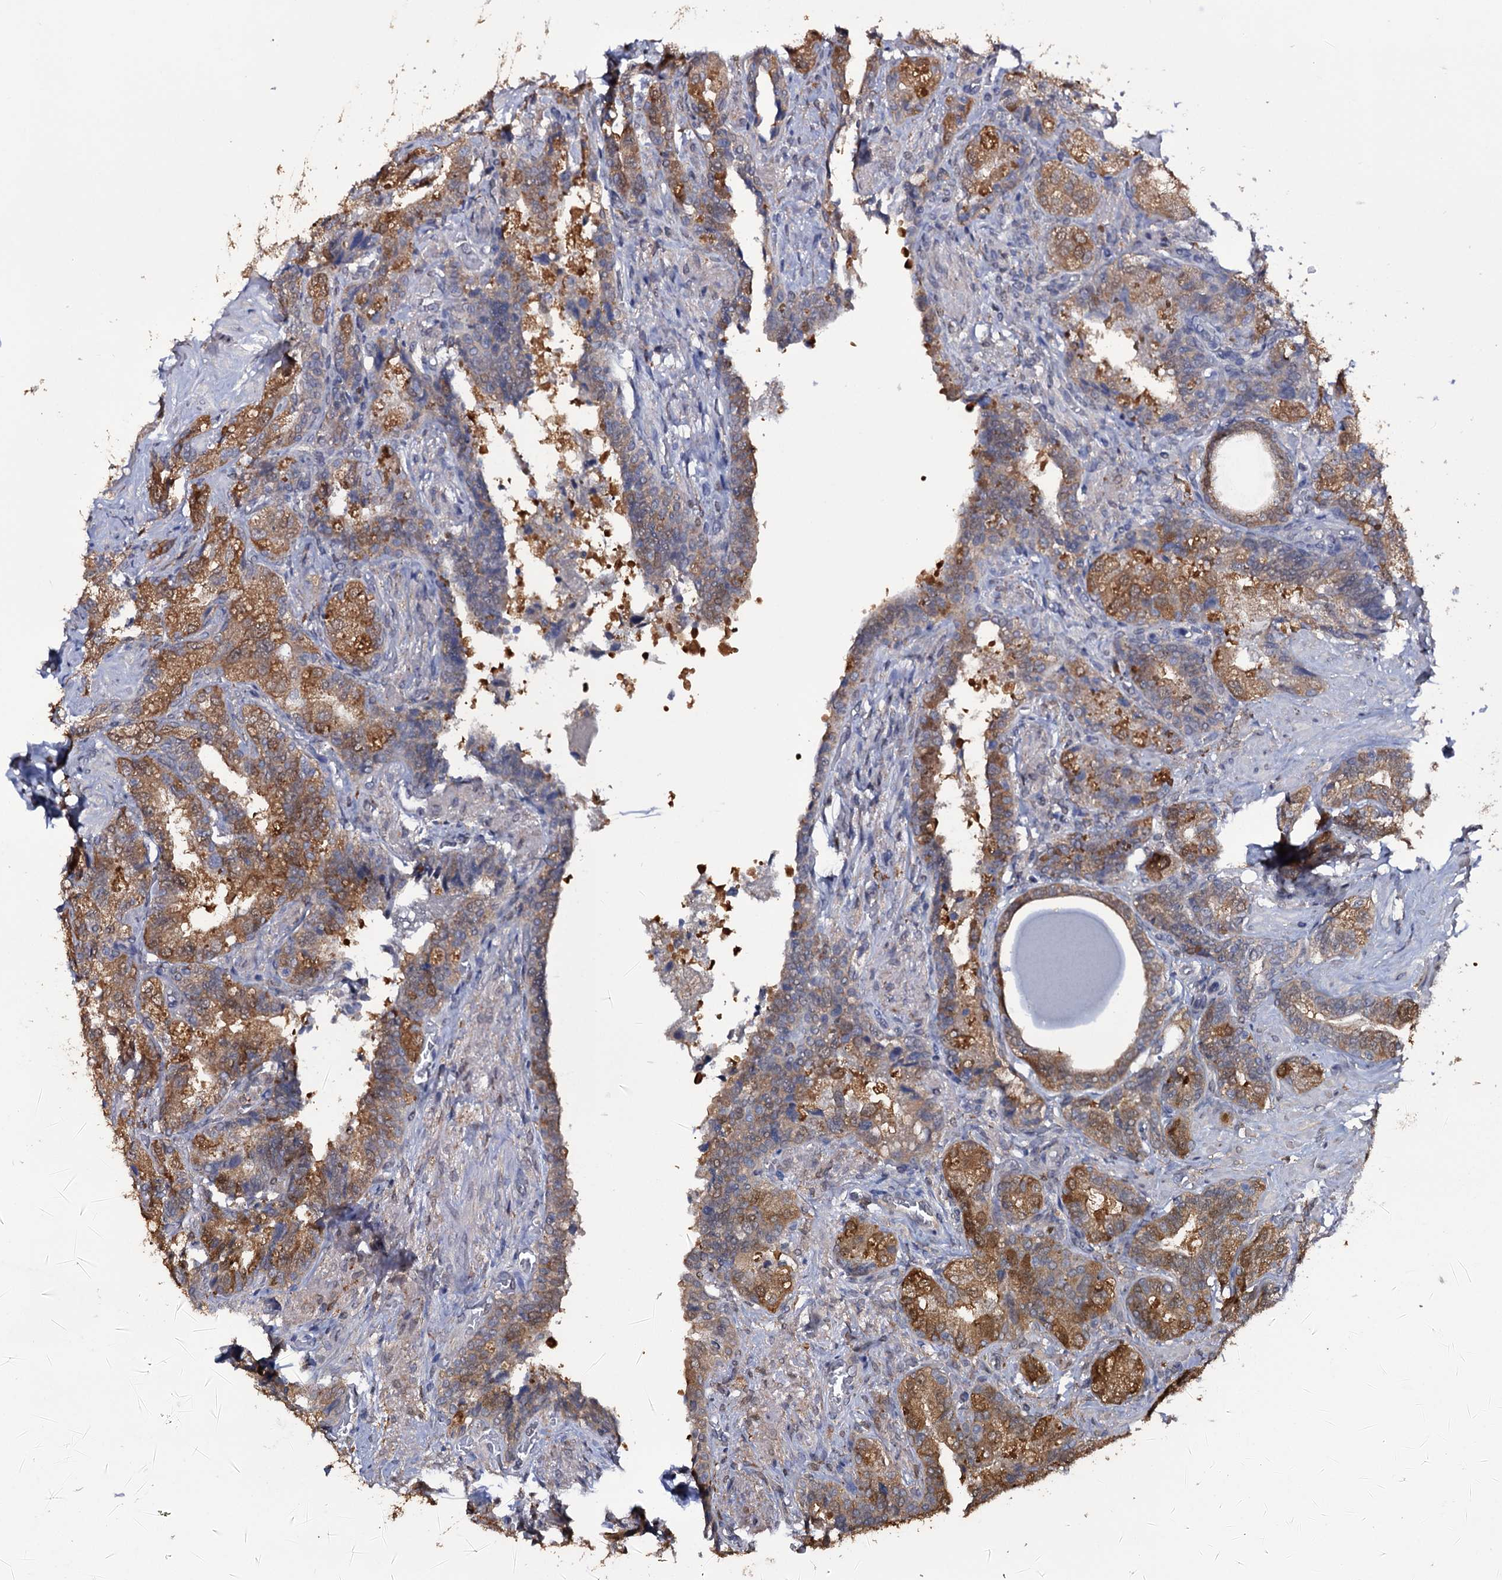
{"staining": {"intensity": "strong", "quantity": "25%-75%", "location": "cytoplasmic/membranous"}, "tissue": "seminal vesicle", "cell_type": "Glandular cells", "image_type": "normal", "snomed": [{"axis": "morphology", "description": "Normal tissue, NOS"}, {"axis": "topography", "description": "Prostate and seminal vesicle, NOS"}, {"axis": "topography", "description": "Prostate"}, {"axis": "topography", "description": "Seminal veicle"}], "caption": "DAB (3,3'-diaminobenzidine) immunohistochemical staining of unremarkable human seminal vesicle shows strong cytoplasmic/membranous protein positivity in approximately 25%-75% of glandular cells. Nuclei are stained in blue.", "gene": "CRYL1", "patient": {"sex": "male", "age": 67}}